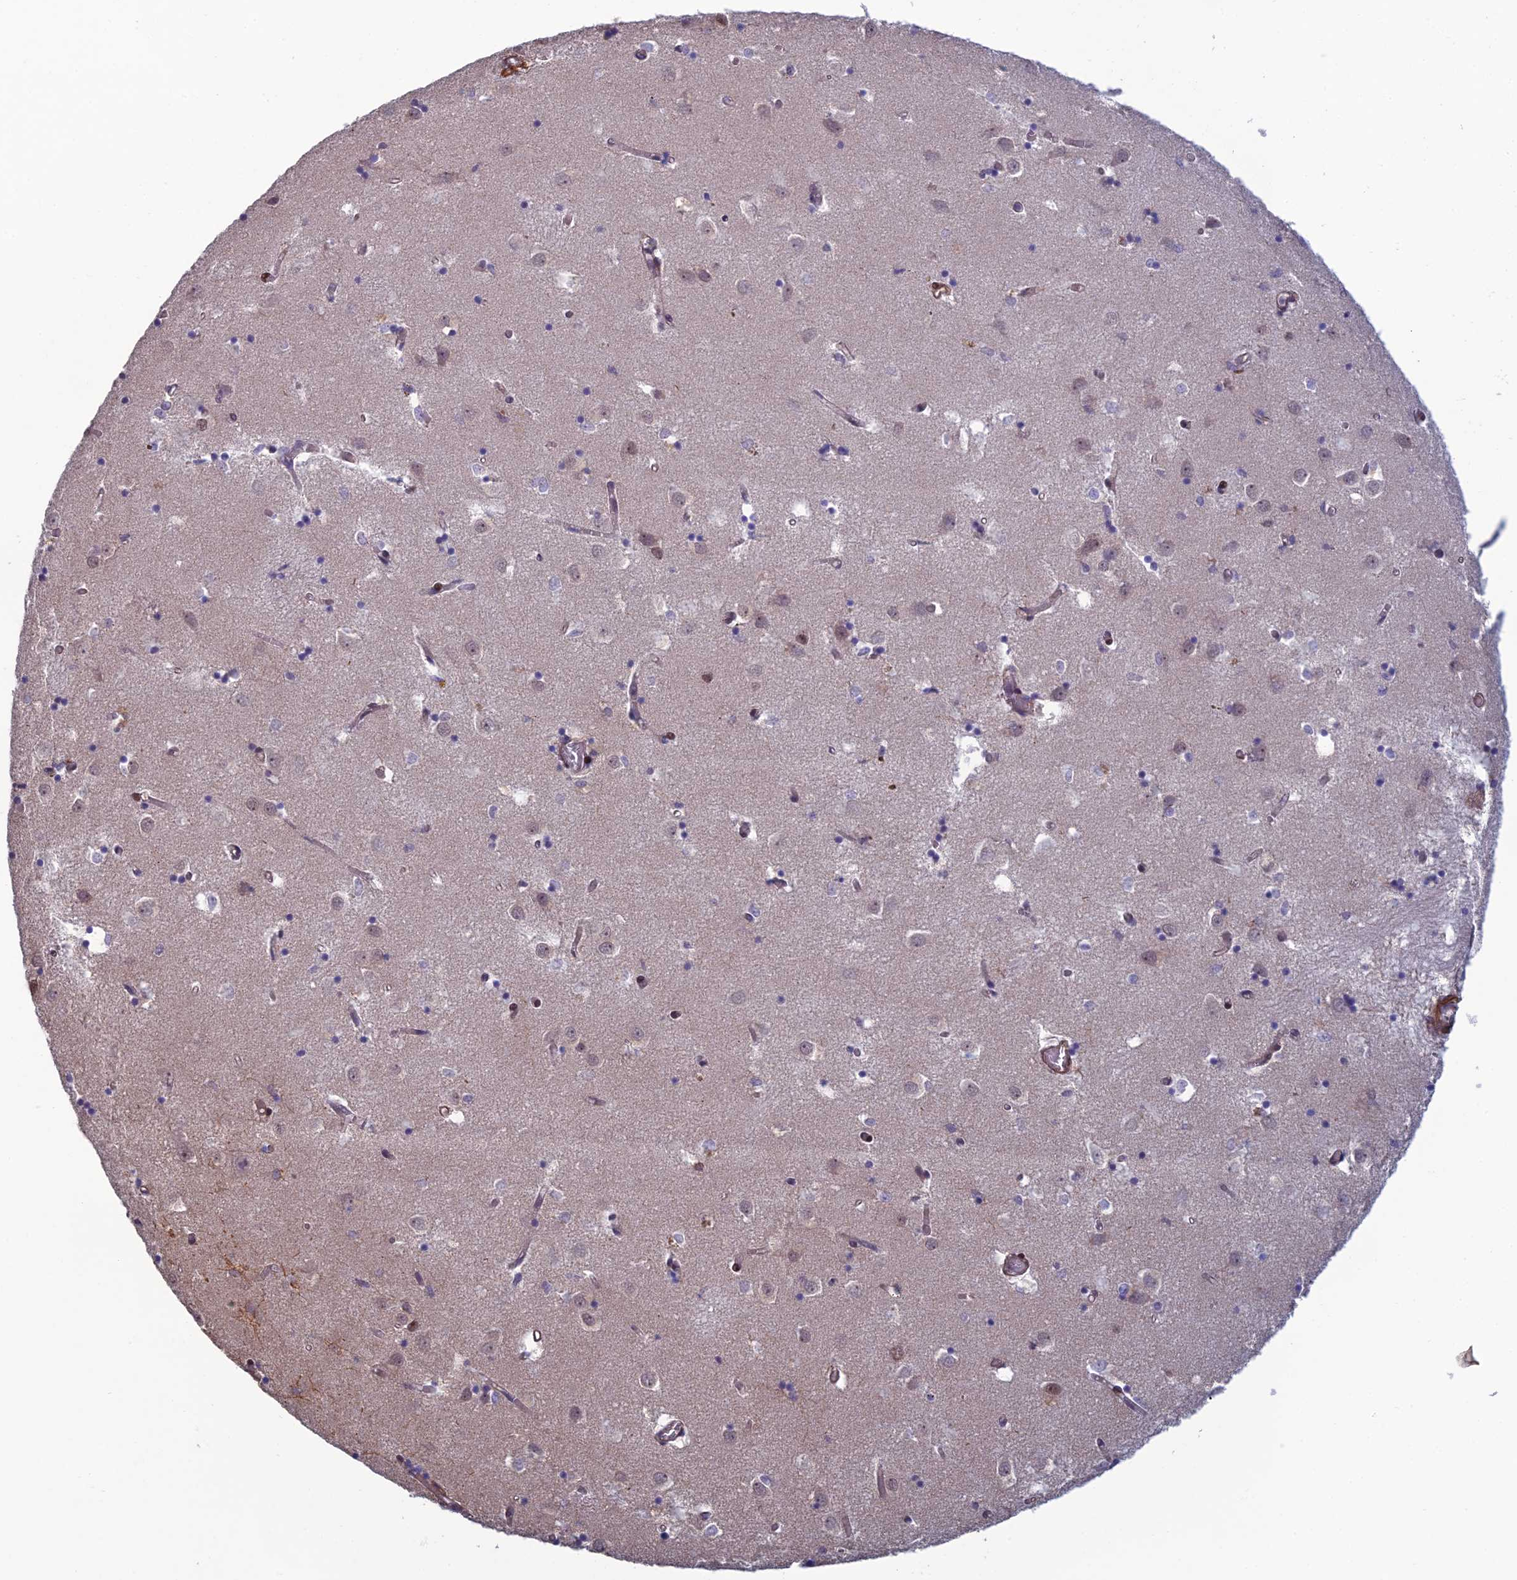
{"staining": {"intensity": "moderate", "quantity": "<25%", "location": "nuclear"}, "tissue": "caudate", "cell_type": "Glial cells", "image_type": "normal", "snomed": [{"axis": "morphology", "description": "Normal tissue, NOS"}, {"axis": "topography", "description": "Lateral ventricle wall"}], "caption": "Protein expression analysis of normal human caudate reveals moderate nuclear expression in about <25% of glial cells. The protein of interest is stained brown, and the nuclei are stained in blue (DAB (3,3'-diaminobenzidine) IHC with brightfield microscopy, high magnification).", "gene": "CCDC183", "patient": {"sex": "male", "age": 70}}